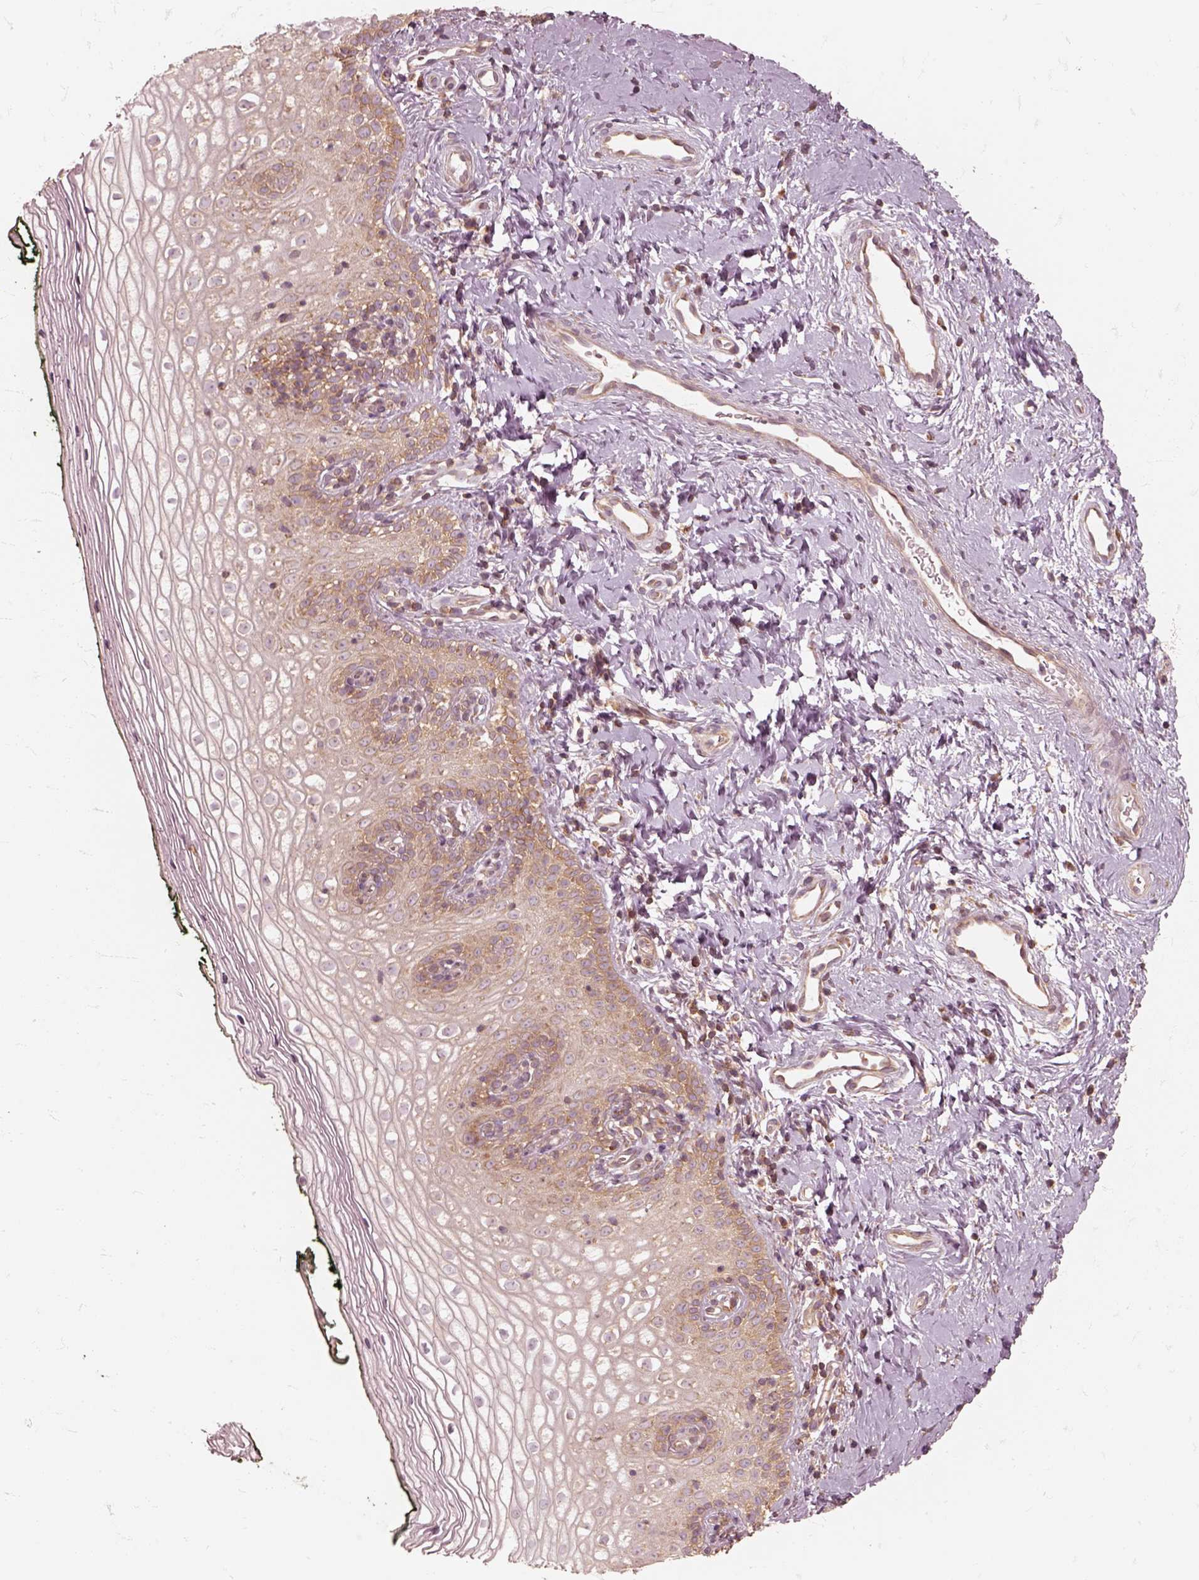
{"staining": {"intensity": "moderate", "quantity": "<25%", "location": "cytoplasmic/membranous"}, "tissue": "vagina", "cell_type": "Squamous epithelial cells", "image_type": "normal", "snomed": [{"axis": "morphology", "description": "Normal tissue, NOS"}, {"axis": "topography", "description": "Vagina"}], "caption": "Vagina stained with DAB immunohistochemistry (IHC) reveals low levels of moderate cytoplasmic/membranous staining in about <25% of squamous epithelial cells. (DAB (3,3'-diaminobenzidine) IHC with brightfield microscopy, high magnification).", "gene": "CNOT2", "patient": {"sex": "female", "age": 47}}